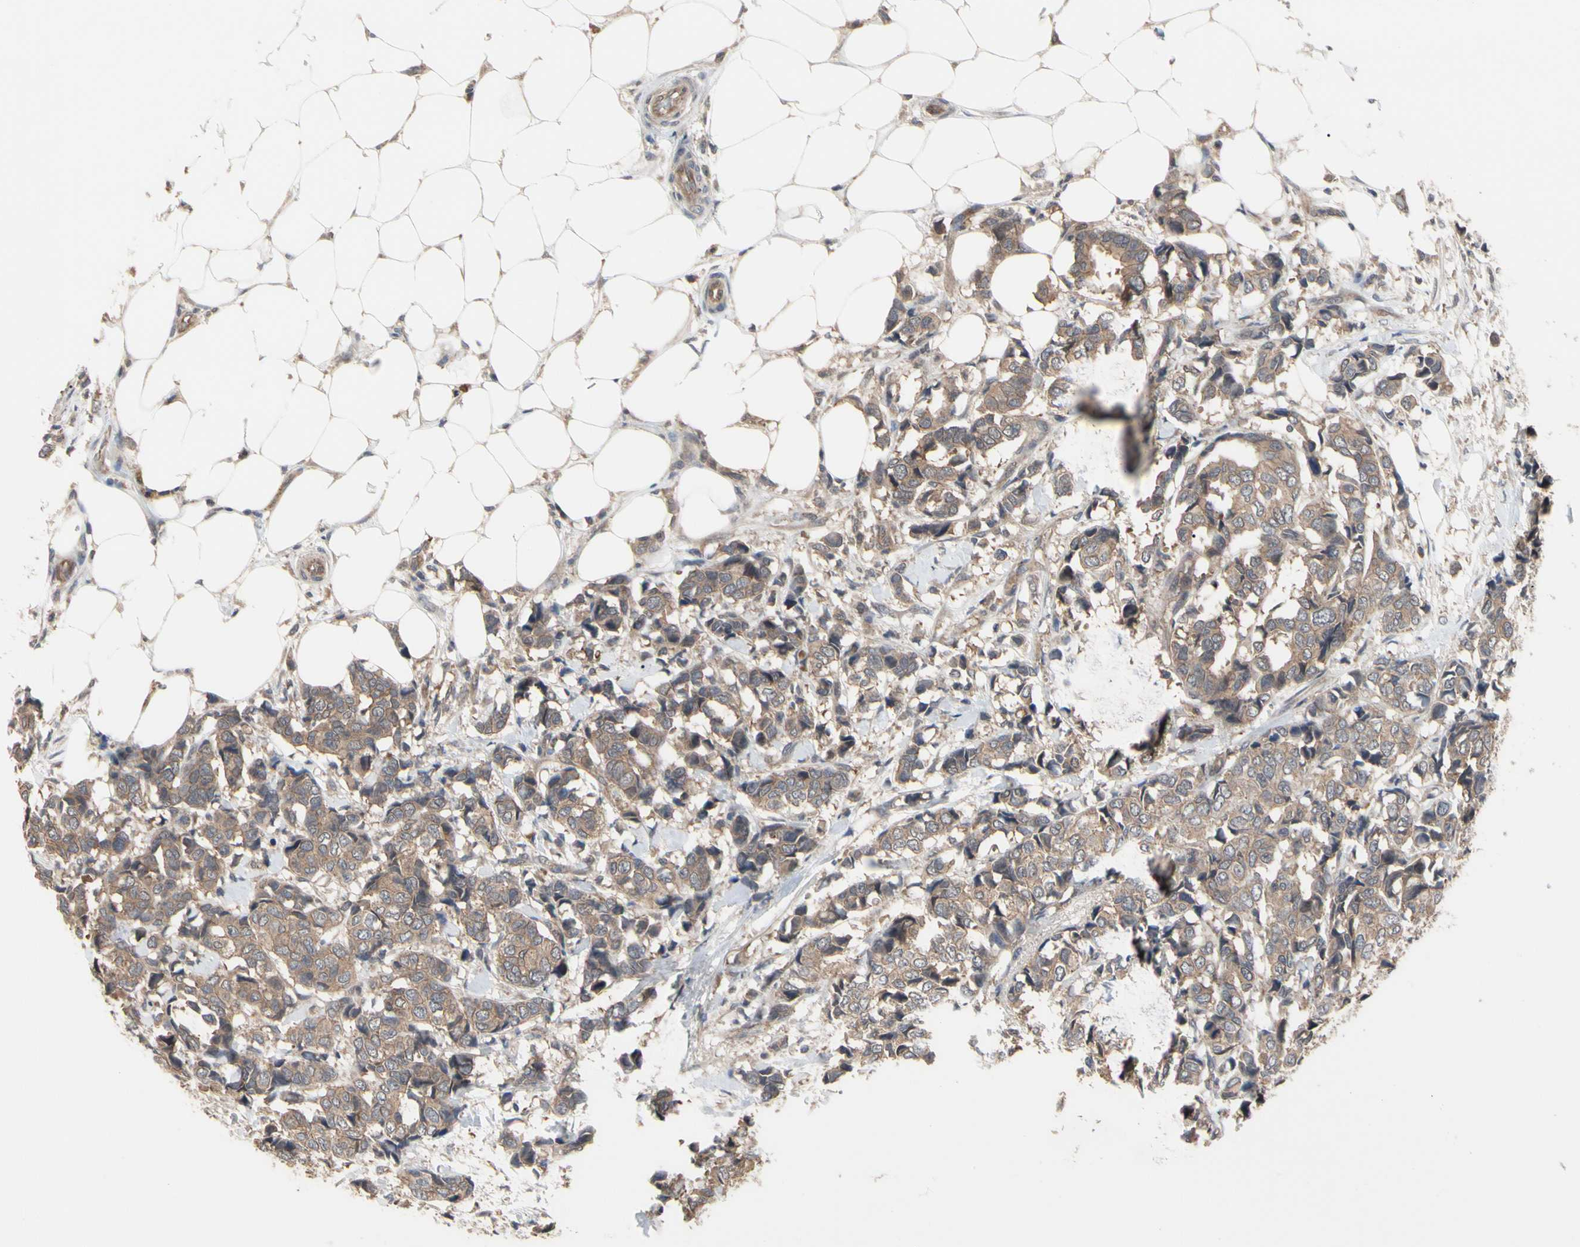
{"staining": {"intensity": "moderate", "quantity": ">75%", "location": "cytoplasmic/membranous"}, "tissue": "breast cancer", "cell_type": "Tumor cells", "image_type": "cancer", "snomed": [{"axis": "morphology", "description": "Duct carcinoma"}, {"axis": "topography", "description": "Breast"}], "caption": "This is an image of immunohistochemistry (IHC) staining of intraductal carcinoma (breast), which shows moderate staining in the cytoplasmic/membranous of tumor cells.", "gene": "DPP8", "patient": {"sex": "female", "age": 87}}